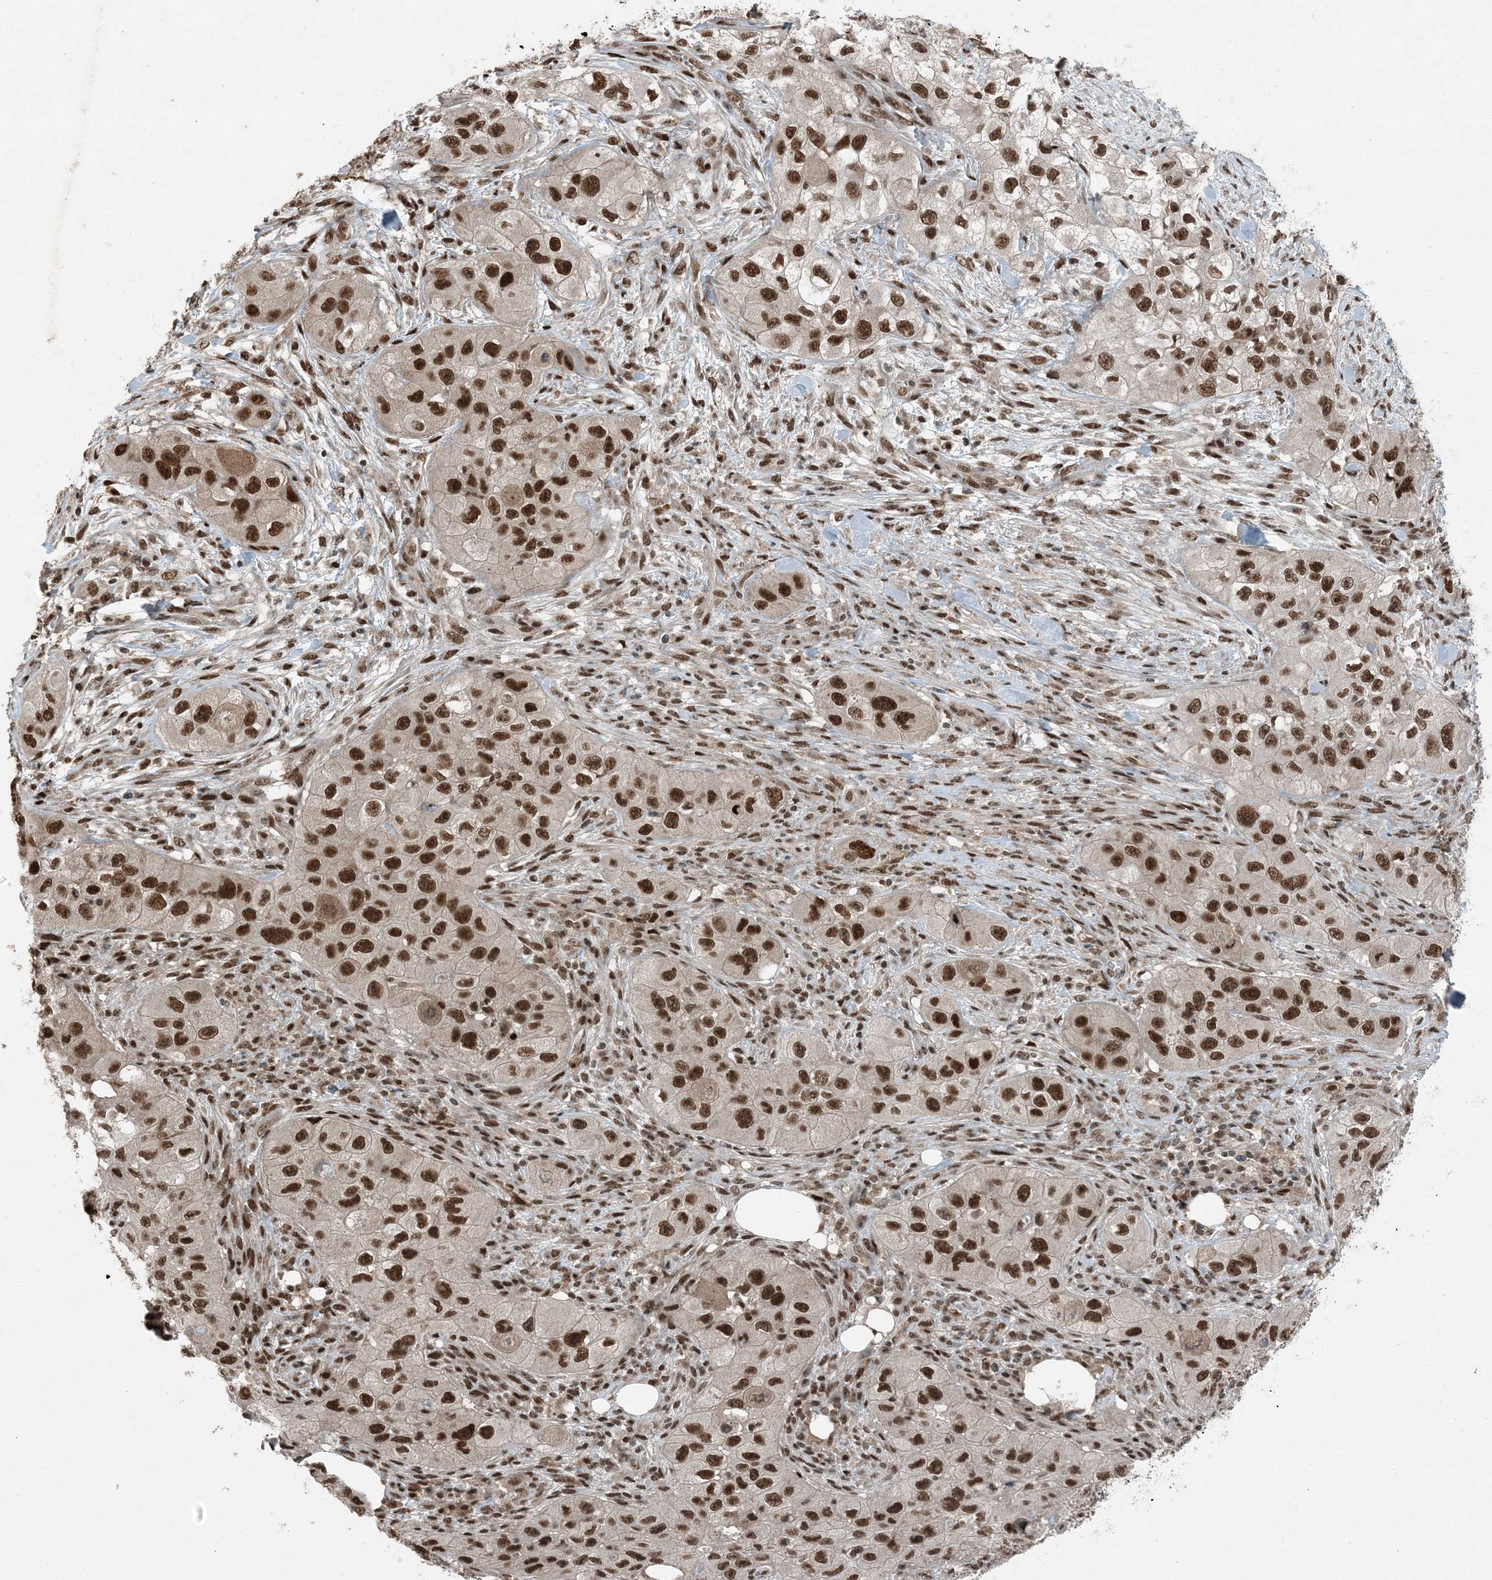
{"staining": {"intensity": "strong", "quantity": ">75%", "location": "nuclear"}, "tissue": "skin cancer", "cell_type": "Tumor cells", "image_type": "cancer", "snomed": [{"axis": "morphology", "description": "Squamous cell carcinoma, NOS"}, {"axis": "topography", "description": "Skin"}, {"axis": "topography", "description": "Subcutis"}], "caption": "Skin squamous cell carcinoma stained with DAB IHC displays high levels of strong nuclear positivity in about >75% of tumor cells.", "gene": "TRAPPC12", "patient": {"sex": "male", "age": 73}}